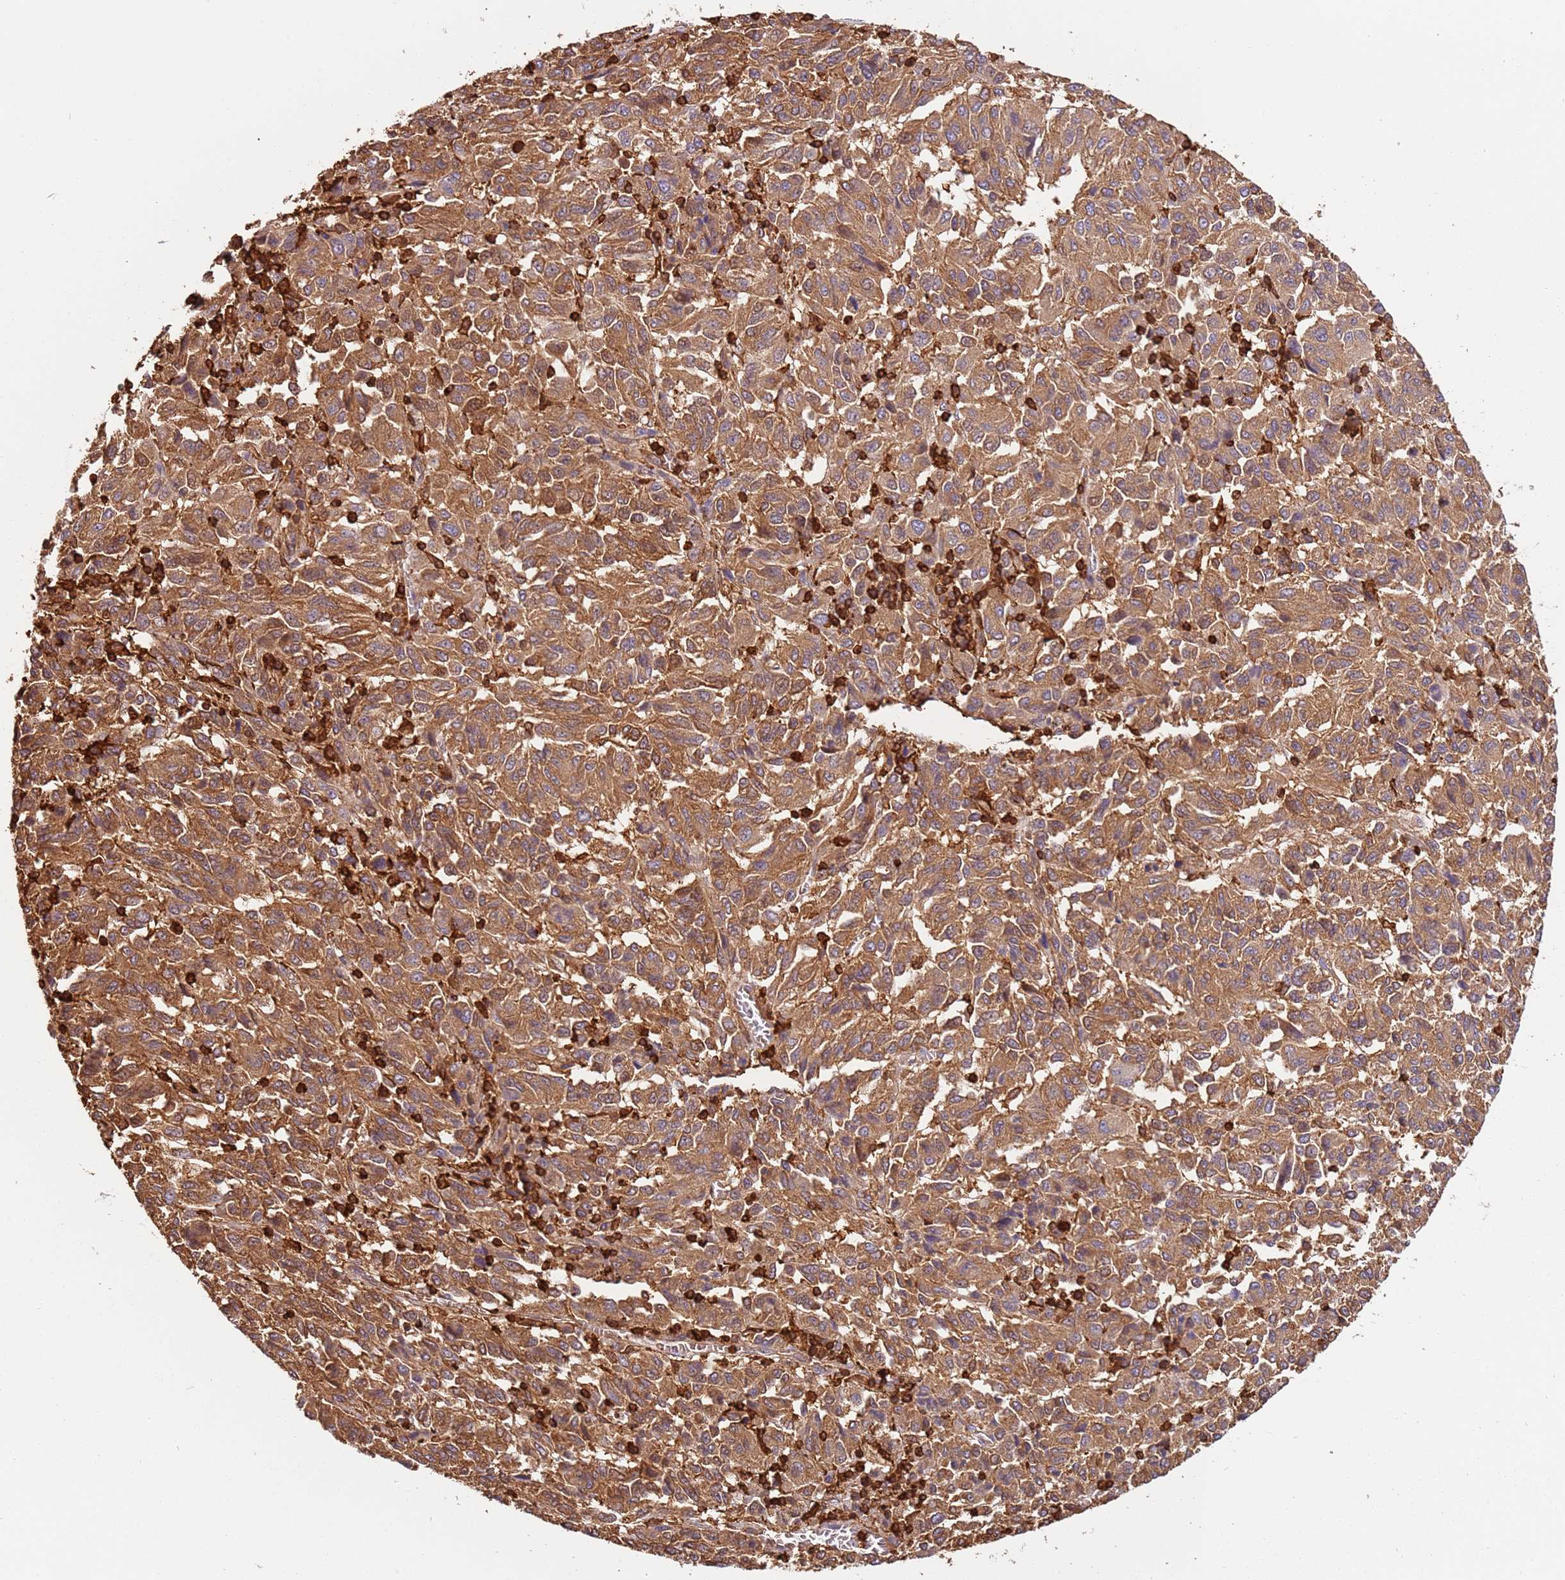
{"staining": {"intensity": "moderate", "quantity": ">75%", "location": "cytoplasmic/membranous"}, "tissue": "melanoma", "cell_type": "Tumor cells", "image_type": "cancer", "snomed": [{"axis": "morphology", "description": "Malignant melanoma, Metastatic site"}, {"axis": "topography", "description": "Lung"}], "caption": "A photomicrograph of human malignant melanoma (metastatic site) stained for a protein reveals moderate cytoplasmic/membranous brown staining in tumor cells.", "gene": "OR6P1", "patient": {"sex": "male", "age": 64}}